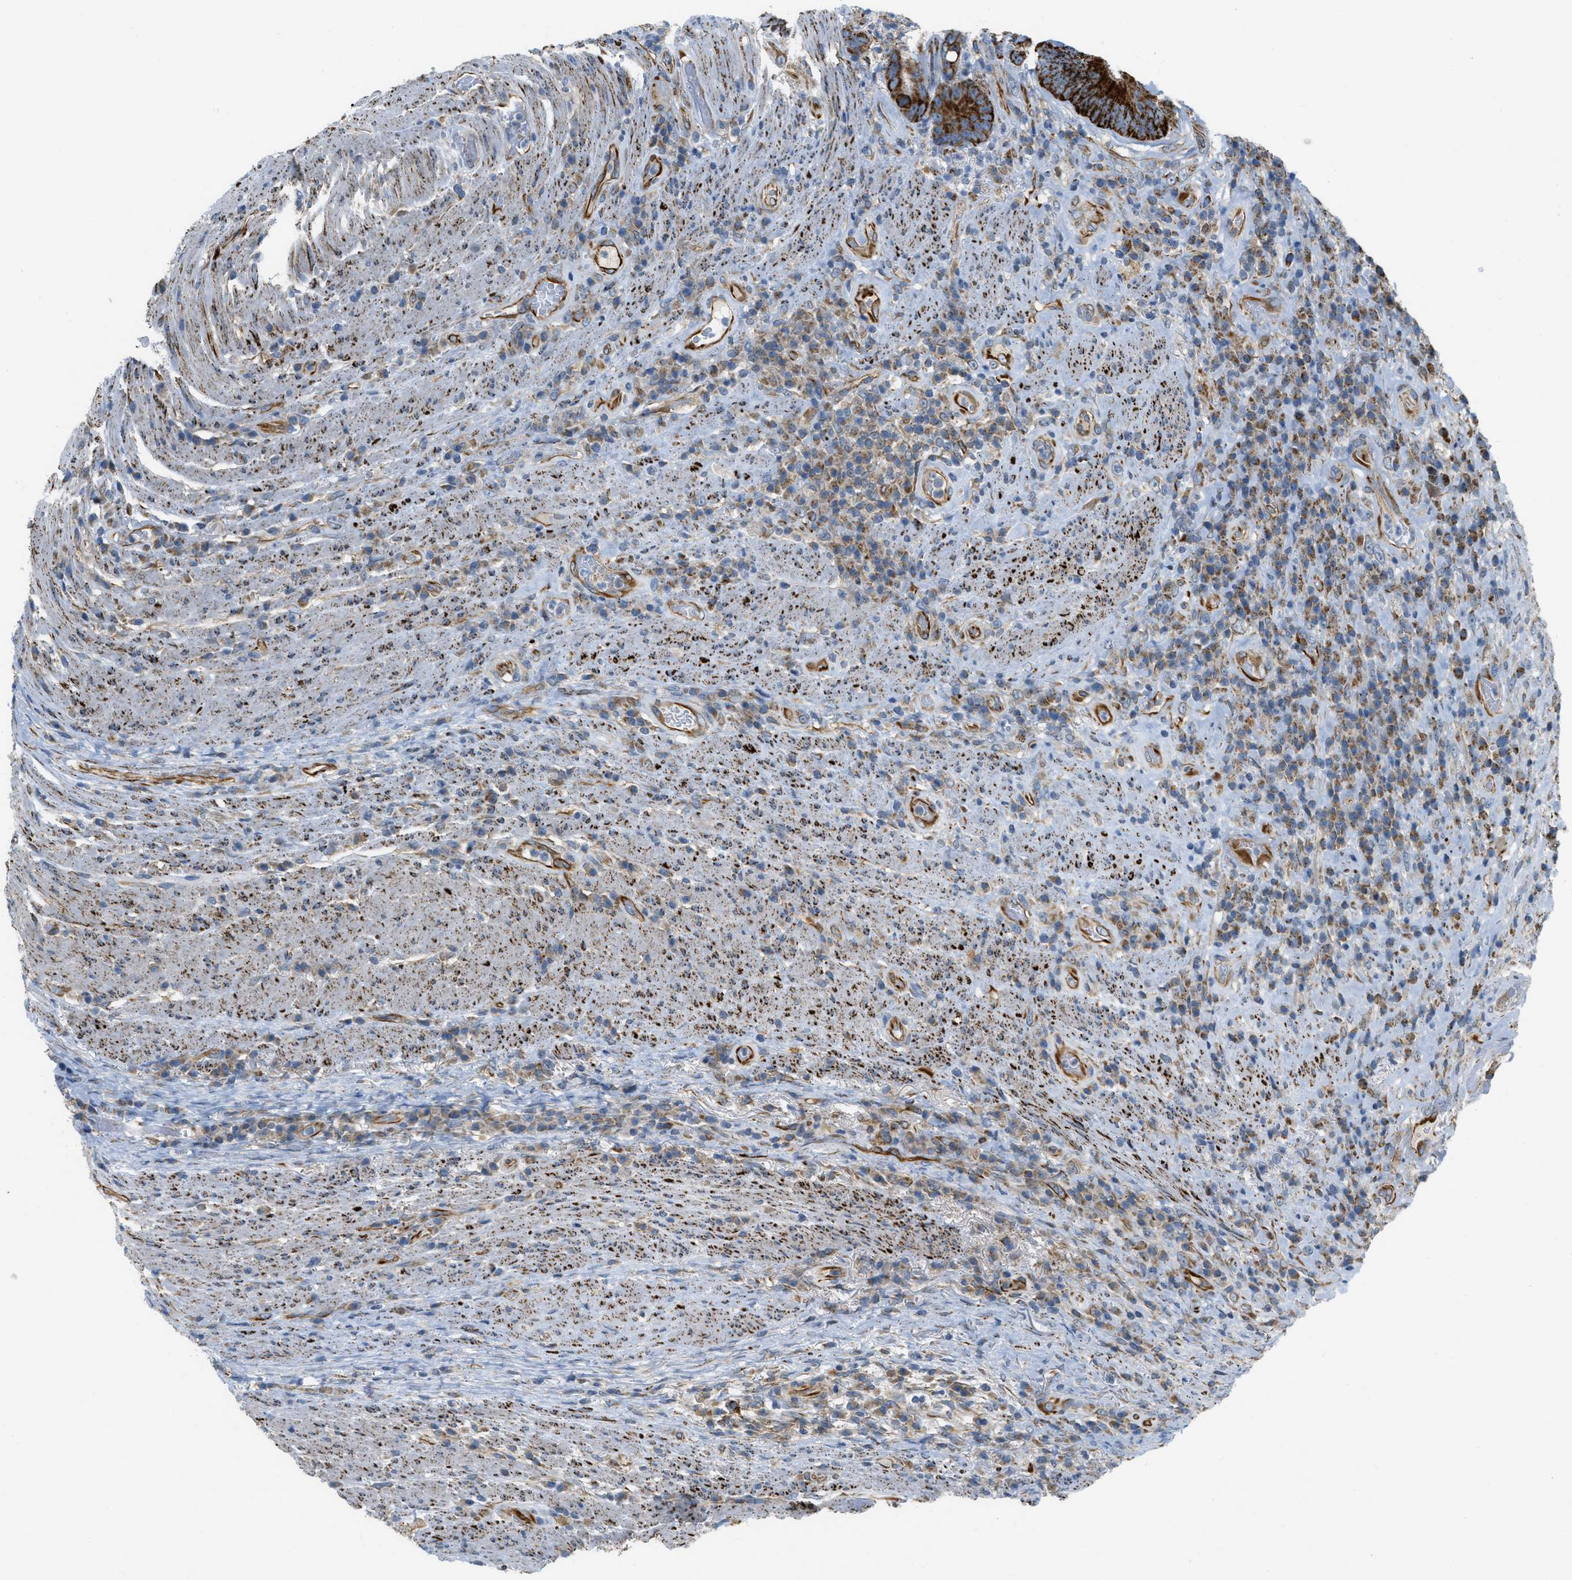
{"staining": {"intensity": "strong", "quantity": ">75%", "location": "cytoplasmic/membranous"}, "tissue": "colorectal cancer", "cell_type": "Tumor cells", "image_type": "cancer", "snomed": [{"axis": "morphology", "description": "Adenocarcinoma, NOS"}, {"axis": "topography", "description": "Rectum"}], "caption": "Strong cytoplasmic/membranous protein expression is identified in approximately >75% of tumor cells in colorectal cancer.", "gene": "BTN3A1", "patient": {"sex": "female", "age": 89}}